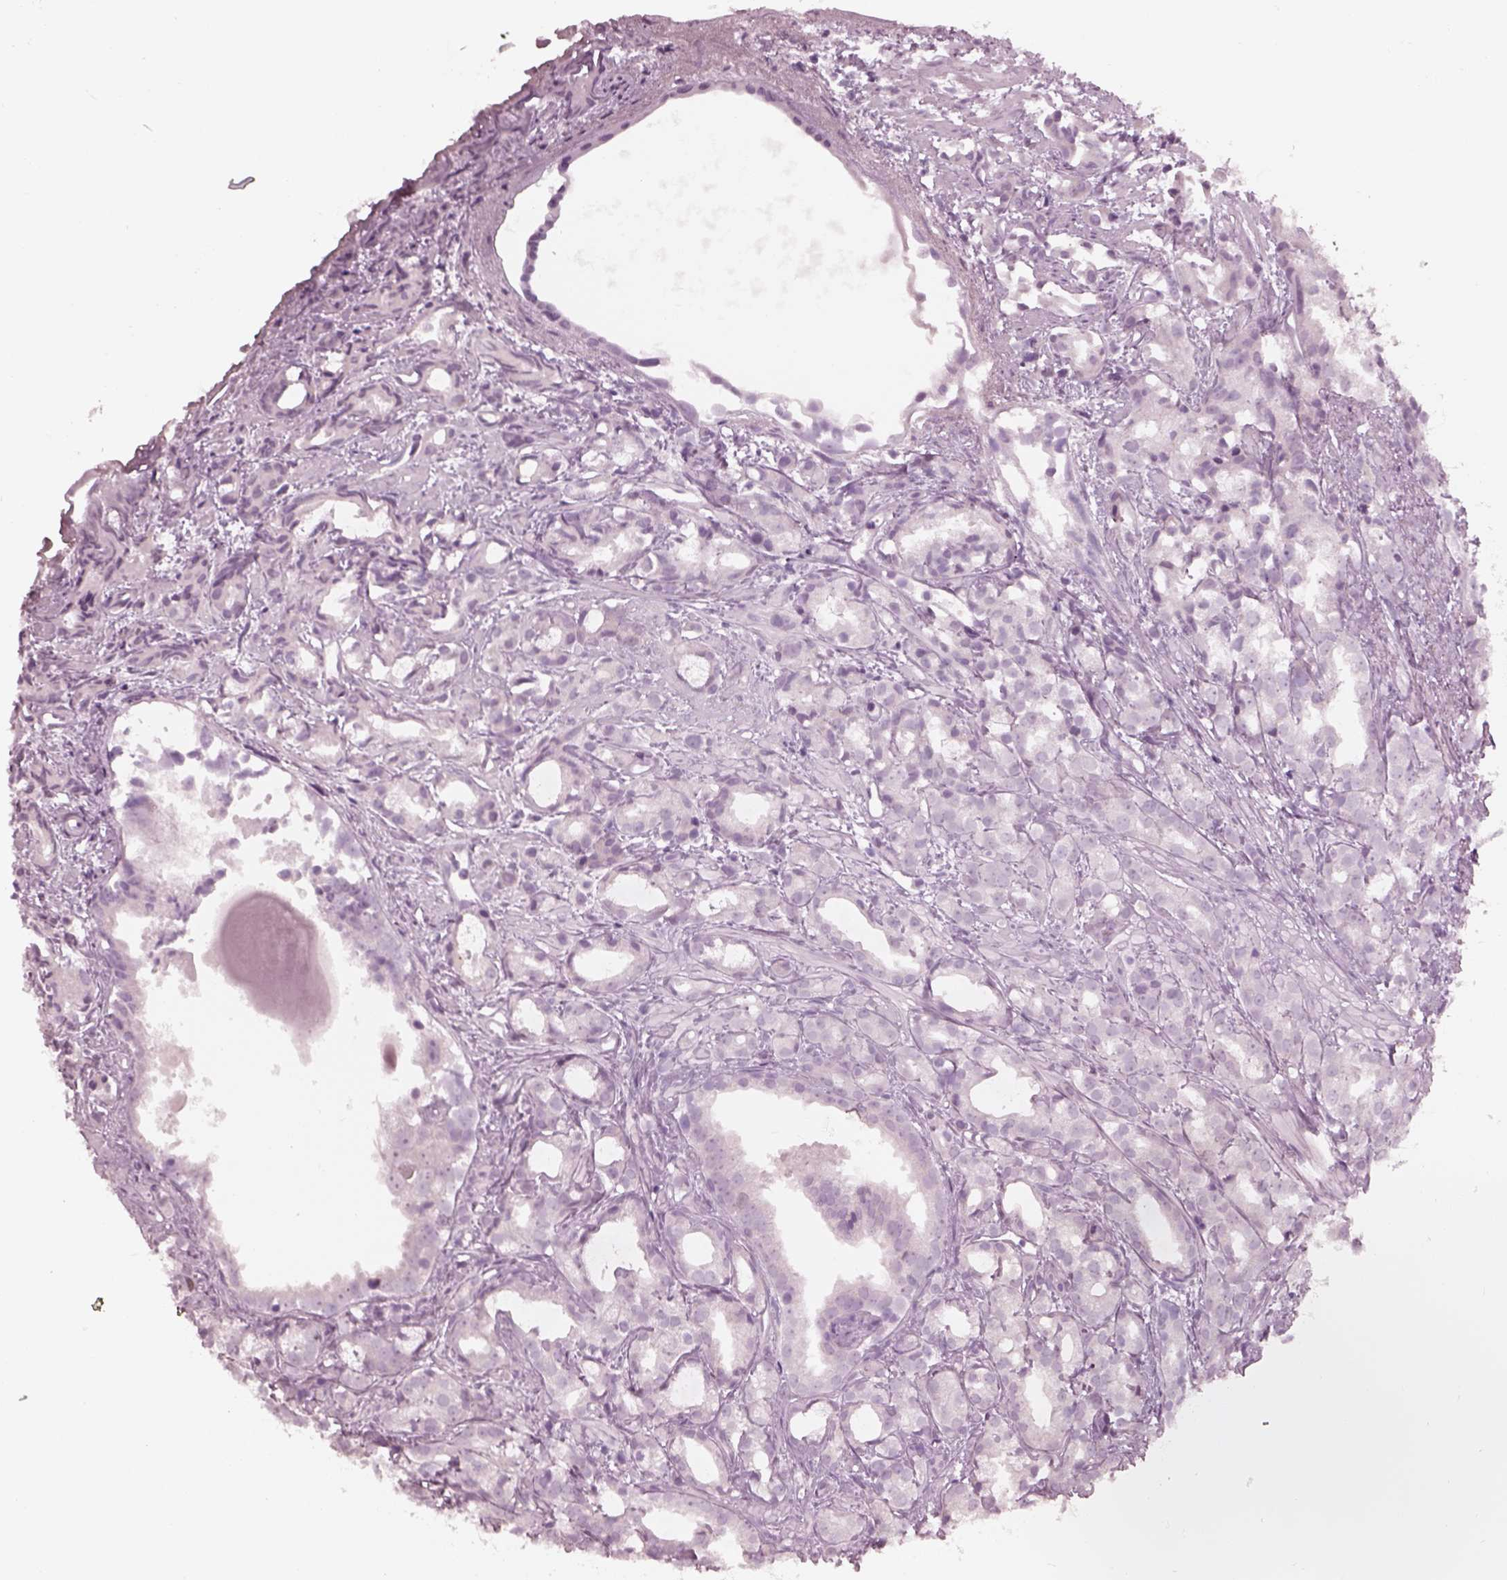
{"staining": {"intensity": "negative", "quantity": "none", "location": "none"}, "tissue": "prostate cancer", "cell_type": "Tumor cells", "image_type": "cancer", "snomed": [{"axis": "morphology", "description": "Adenocarcinoma, High grade"}, {"axis": "topography", "description": "Prostate"}], "caption": "An image of prostate adenocarcinoma (high-grade) stained for a protein exhibits no brown staining in tumor cells. The staining is performed using DAB (3,3'-diaminobenzidine) brown chromogen with nuclei counter-stained in using hematoxylin.", "gene": "KRTAP24-1", "patient": {"sex": "male", "age": 79}}